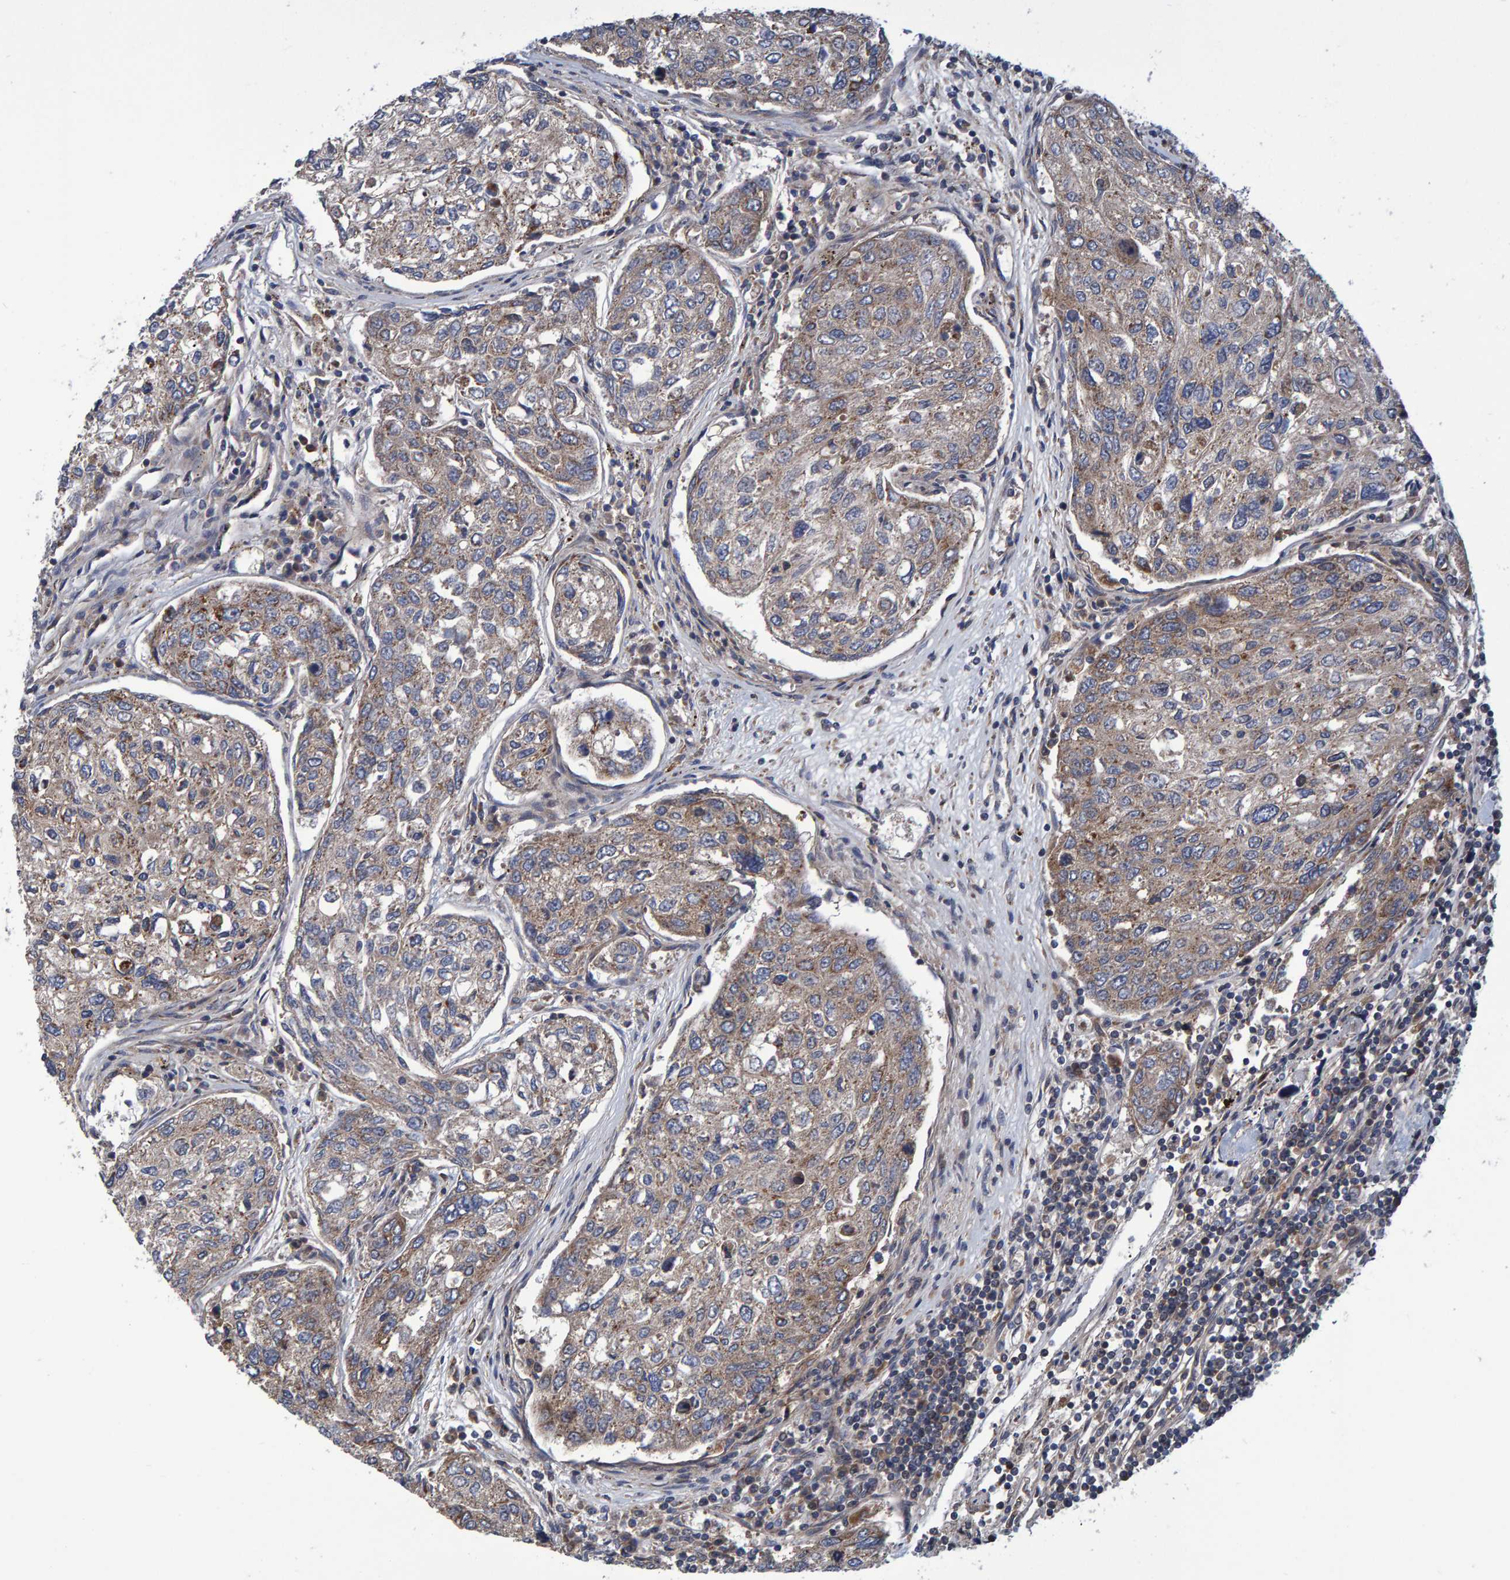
{"staining": {"intensity": "weak", "quantity": "25%-75%", "location": "cytoplasmic/membranous"}, "tissue": "urothelial cancer", "cell_type": "Tumor cells", "image_type": "cancer", "snomed": [{"axis": "morphology", "description": "Urothelial carcinoma, High grade"}, {"axis": "topography", "description": "Lymph node"}, {"axis": "topography", "description": "Urinary bladder"}], "caption": "A low amount of weak cytoplasmic/membranous expression is appreciated in approximately 25%-75% of tumor cells in urothelial cancer tissue.", "gene": "ATP6V1H", "patient": {"sex": "male", "age": 51}}